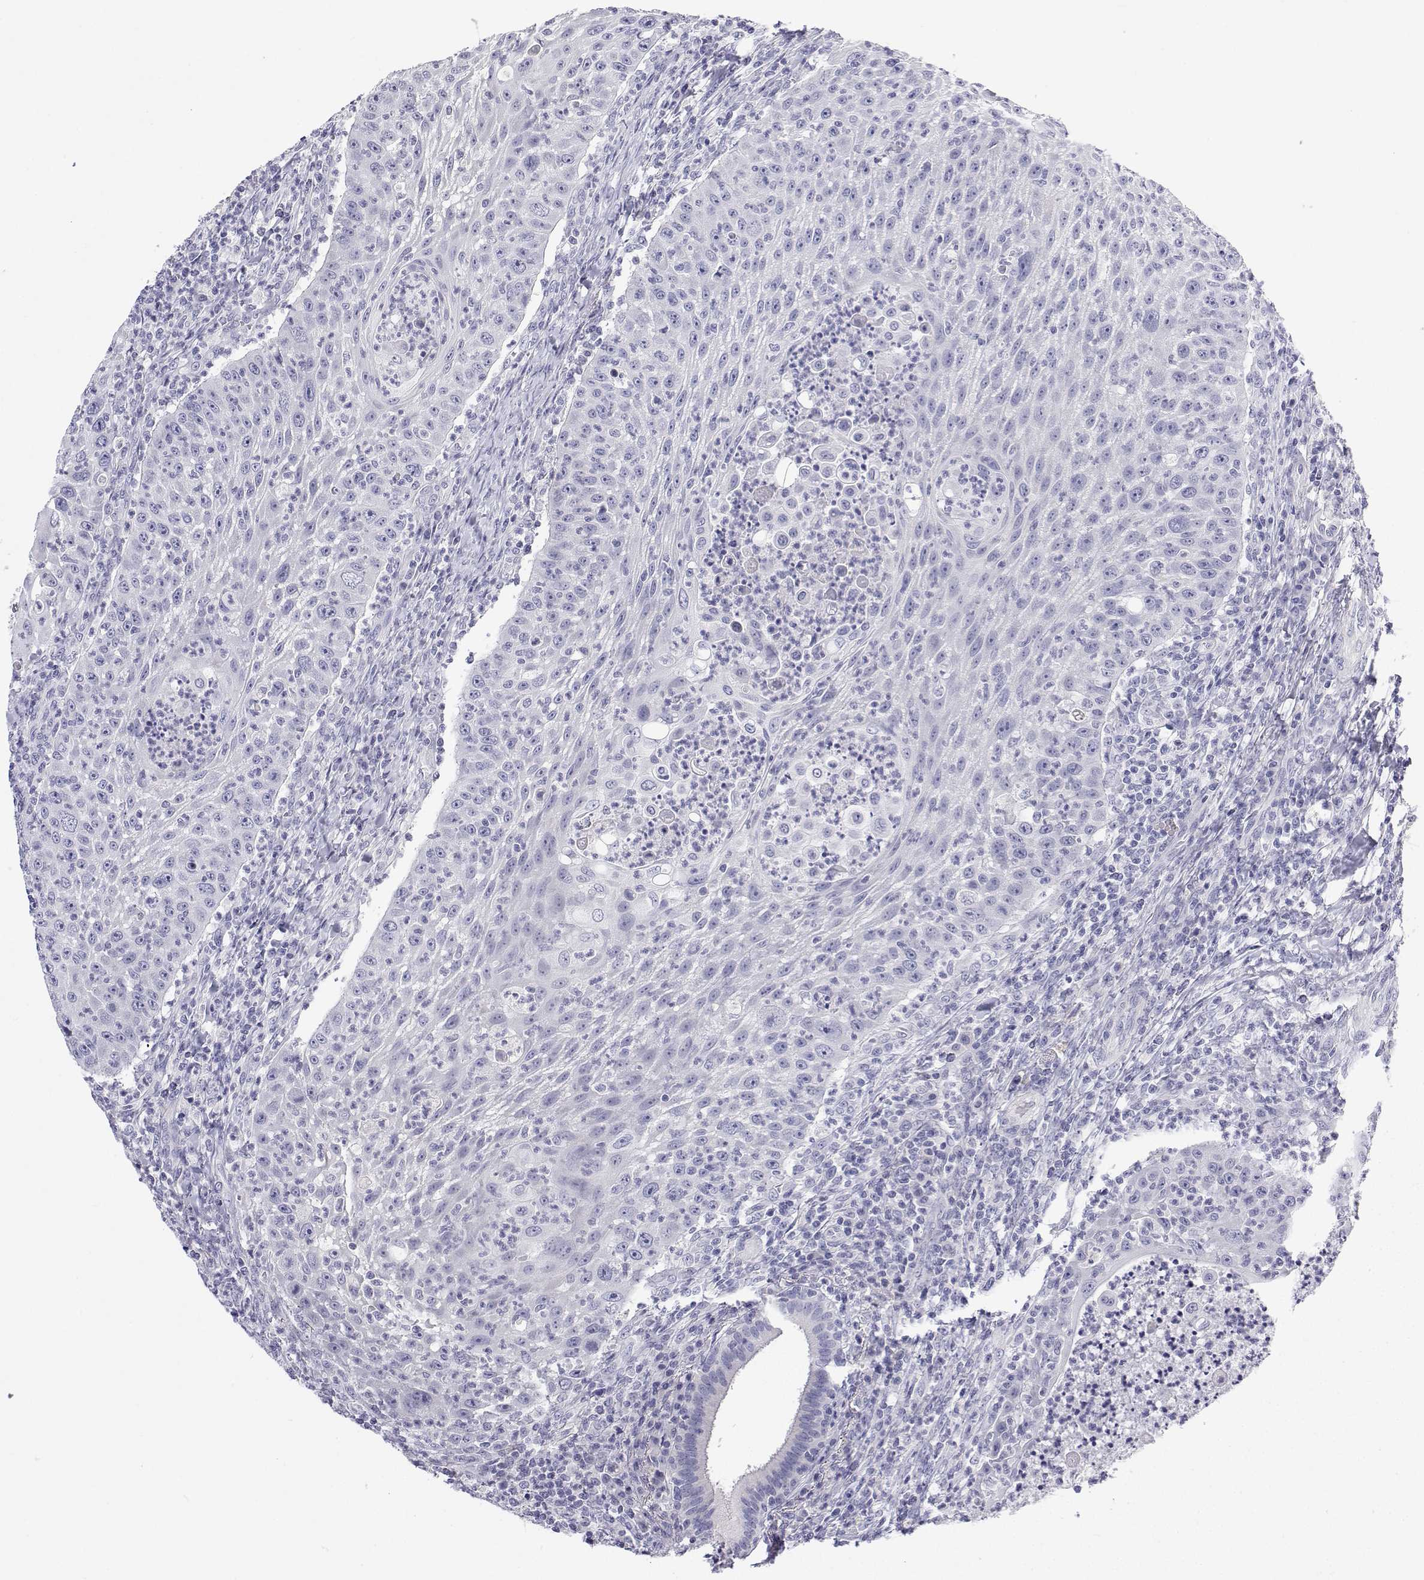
{"staining": {"intensity": "negative", "quantity": "none", "location": "none"}, "tissue": "head and neck cancer", "cell_type": "Tumor cells", "image_type": "cancer", "snomed": [{"axis": "morphology", "description": "Squamous cell carcinoma, NOS"}, {"axis": "topography", "description": "Head-Neck"}], "caption": "Photomicrograph shows no significant protein staining in tumor cells of head and neck cancer.", "gene": "ANKRD65", "patient": {"sex": "male", "age": 69}}